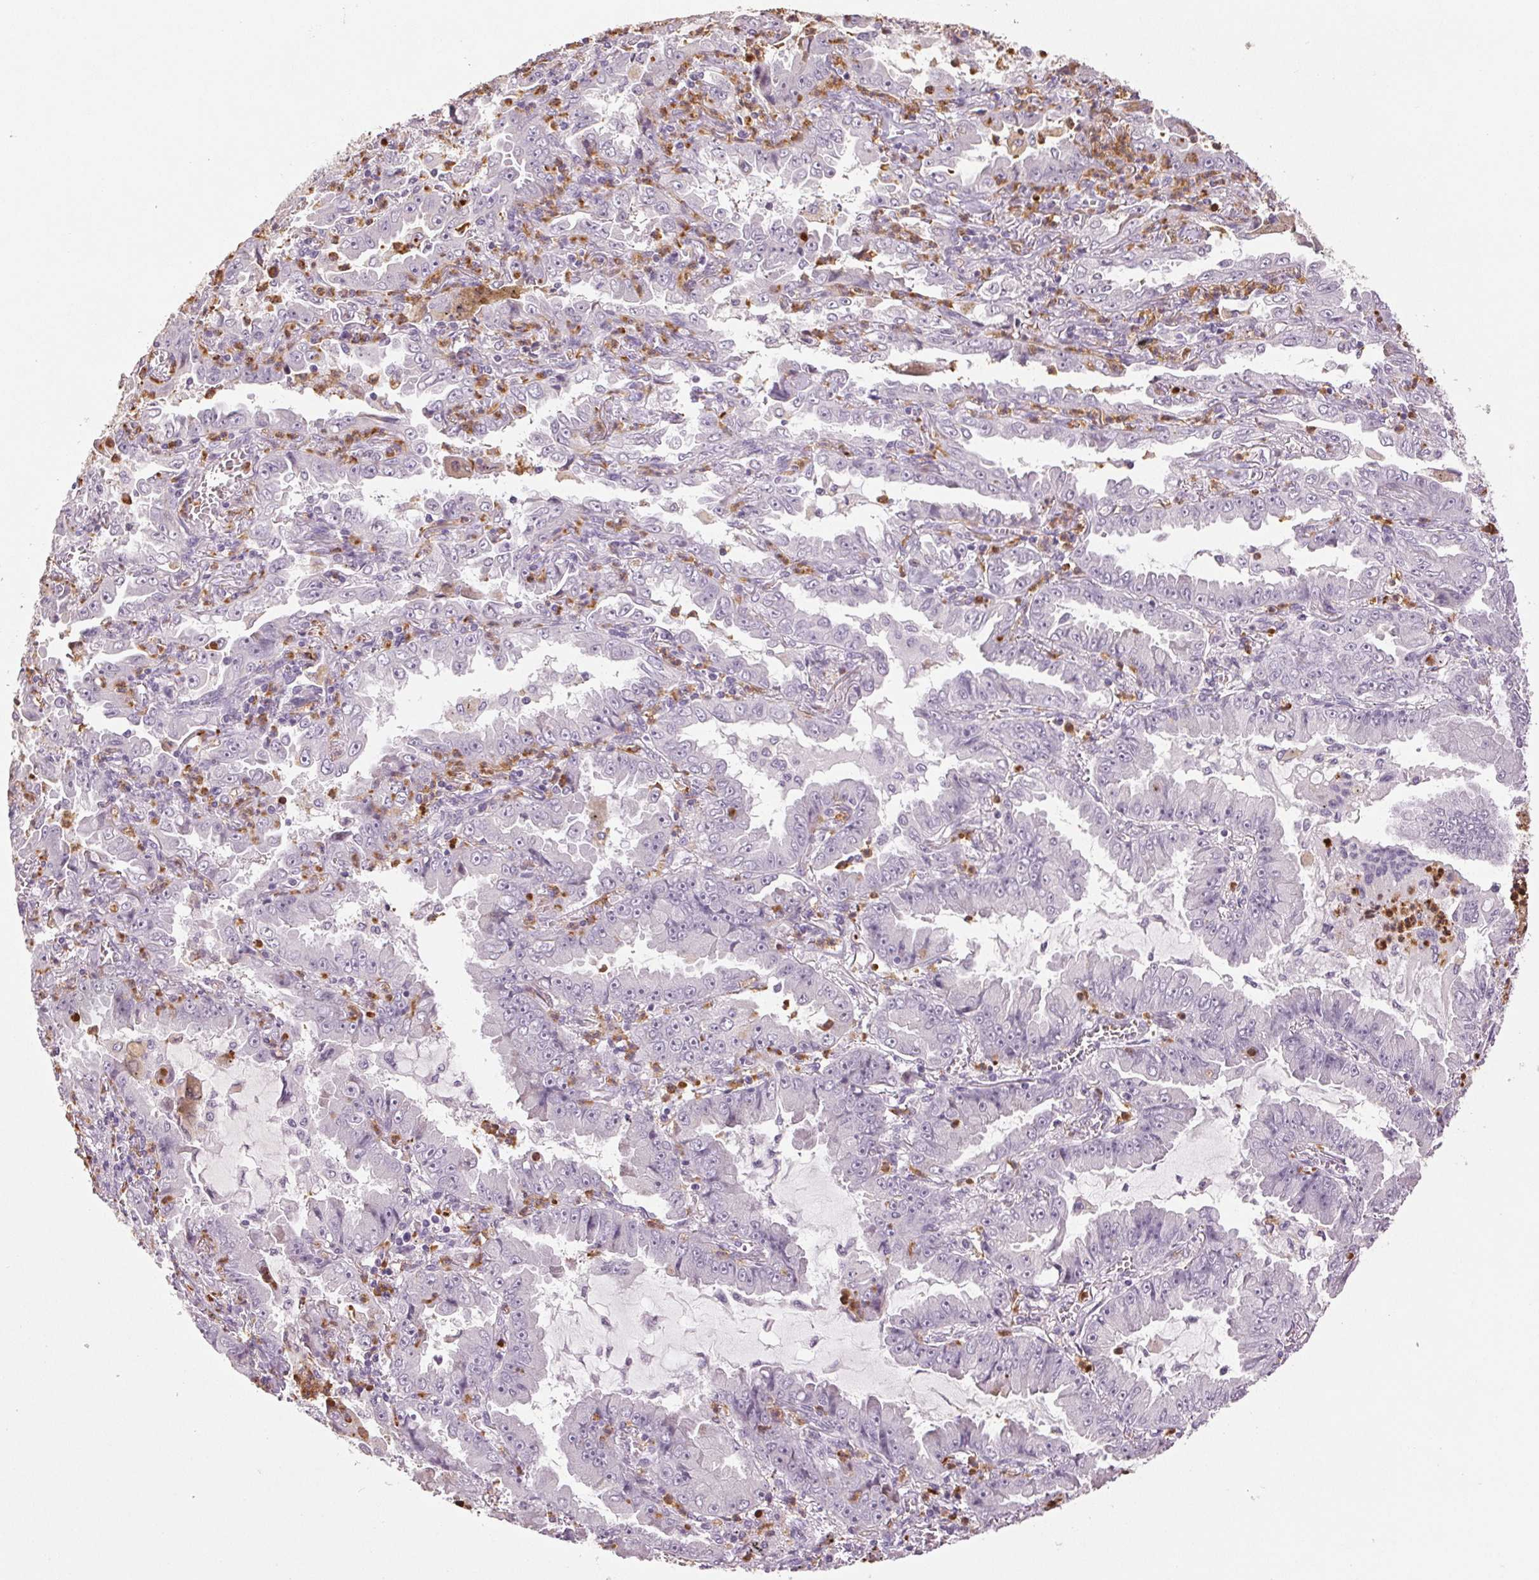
{"staining": {"intensity": "negative", "quantity": "none", "location": "none"}, "tissue": "lung cancer", "cell_type": "Tumor cells", "image_type": "cancer", "snomed": [{"axis": "morphology", "description": "Adenocarcinoma, NOS"}, {"axis": "topography", "description": "Lung"}], "caption": "There is no significant staining in tumor cells of adenocarcinoma (lung).", "gene": "LTF", "patient": {"sex": "female", "age": 52}}